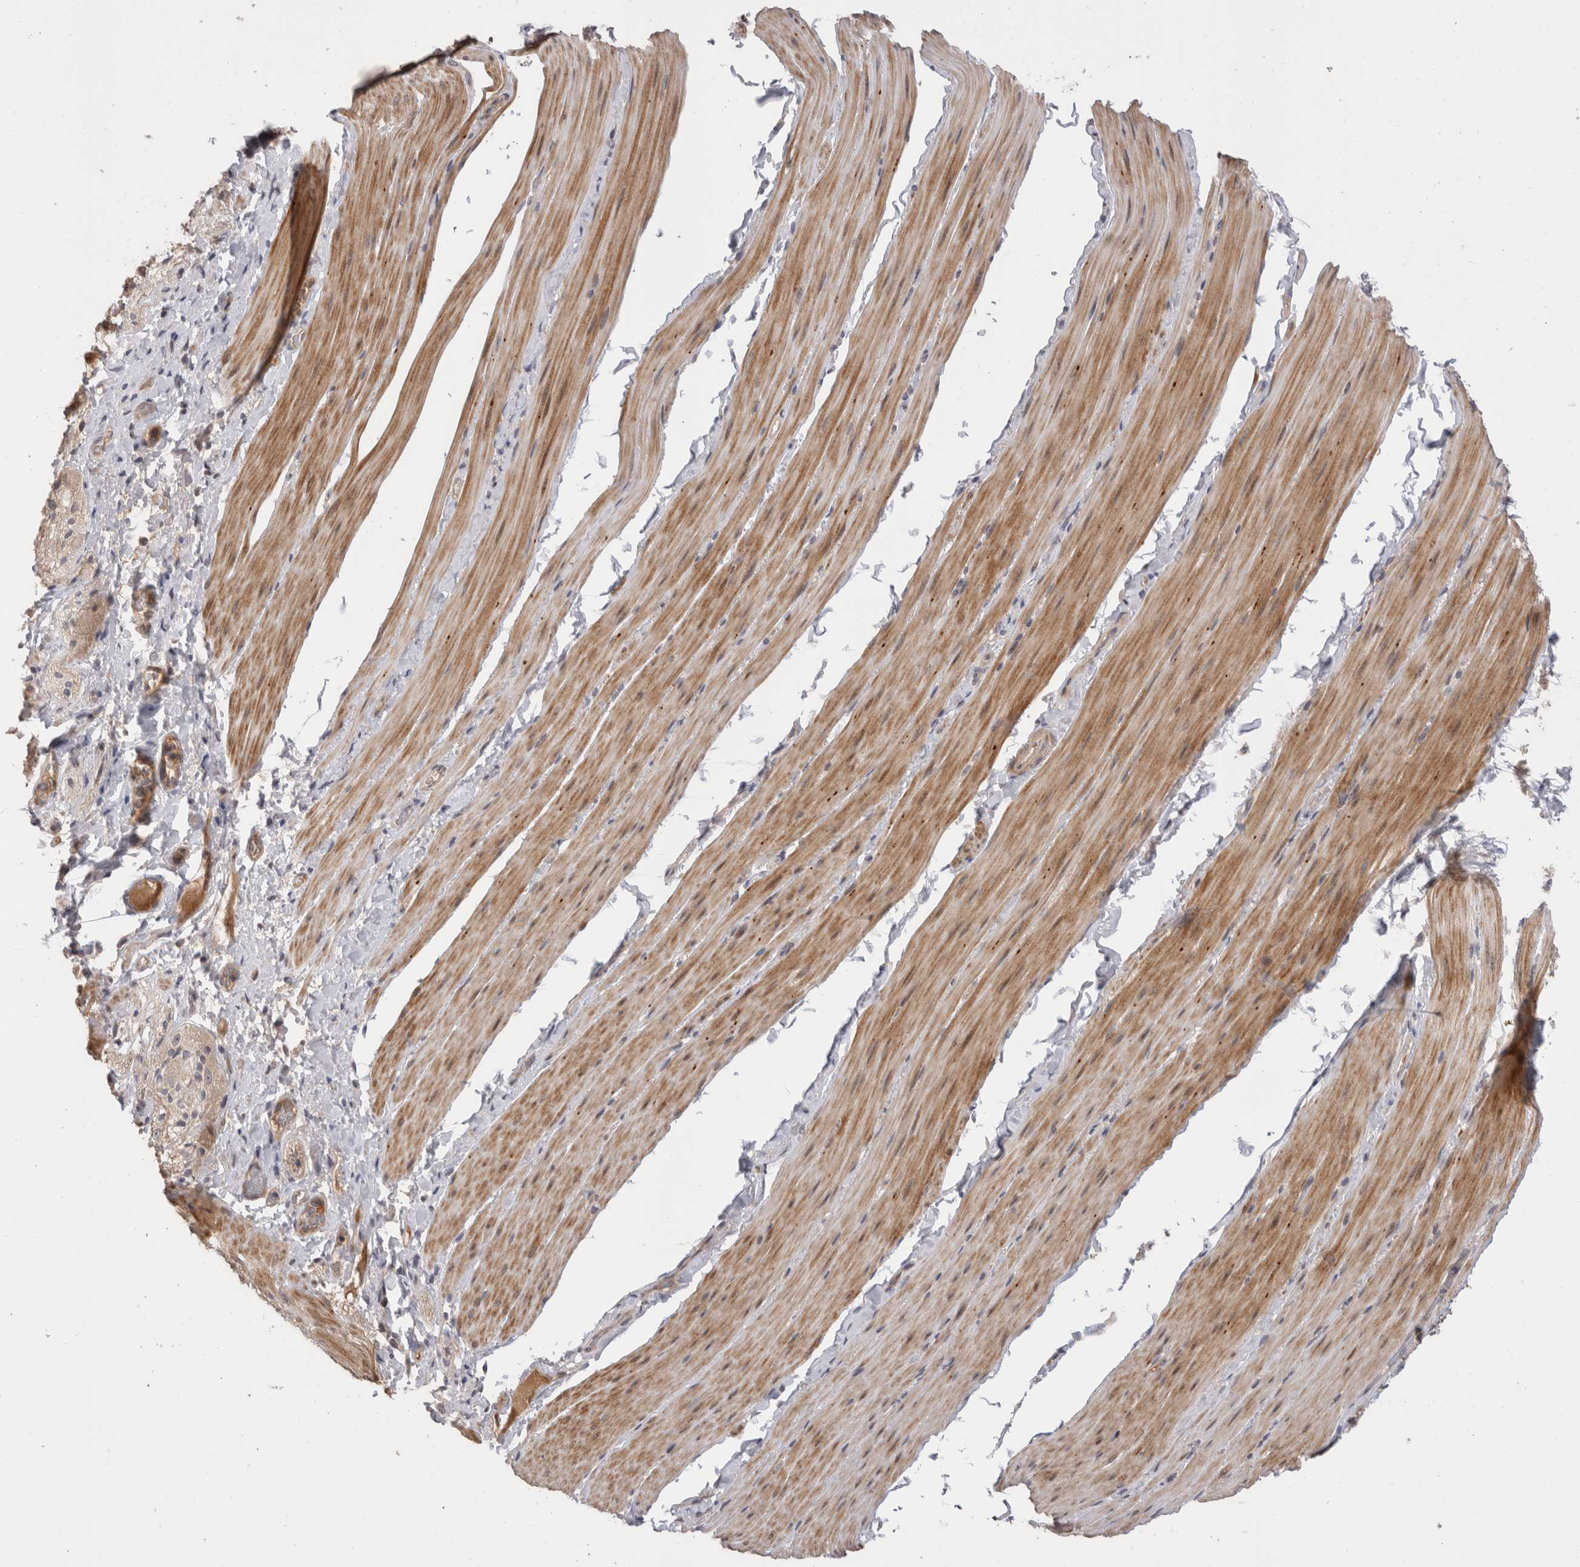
{"staining": {"intensity": "moderate", "quantity": ">75%", "location": "cytoplasmic/membranous"}, "tissue": "smooth muscle", "cell_type": "Smooth muscle cells", "image_type": "normal", "snomed": [{"axis": "morphology", "description": "Normal tissue, NOS"}, {"axis": "topography", "description": "Smooth muscle"}, {"axis": "topography", "description": "Small intestine"}], "caption": "Immunohistochemical staining of benign human smooth muscle displays medium levels of moderate cytoplasmic/membranous positivity in about >75% of smooth muscle cells. (IHC, brightfield microscopy, high magnification).", "gene": "CRYBG1", "patient": {"sex": "female", "age": 84}}